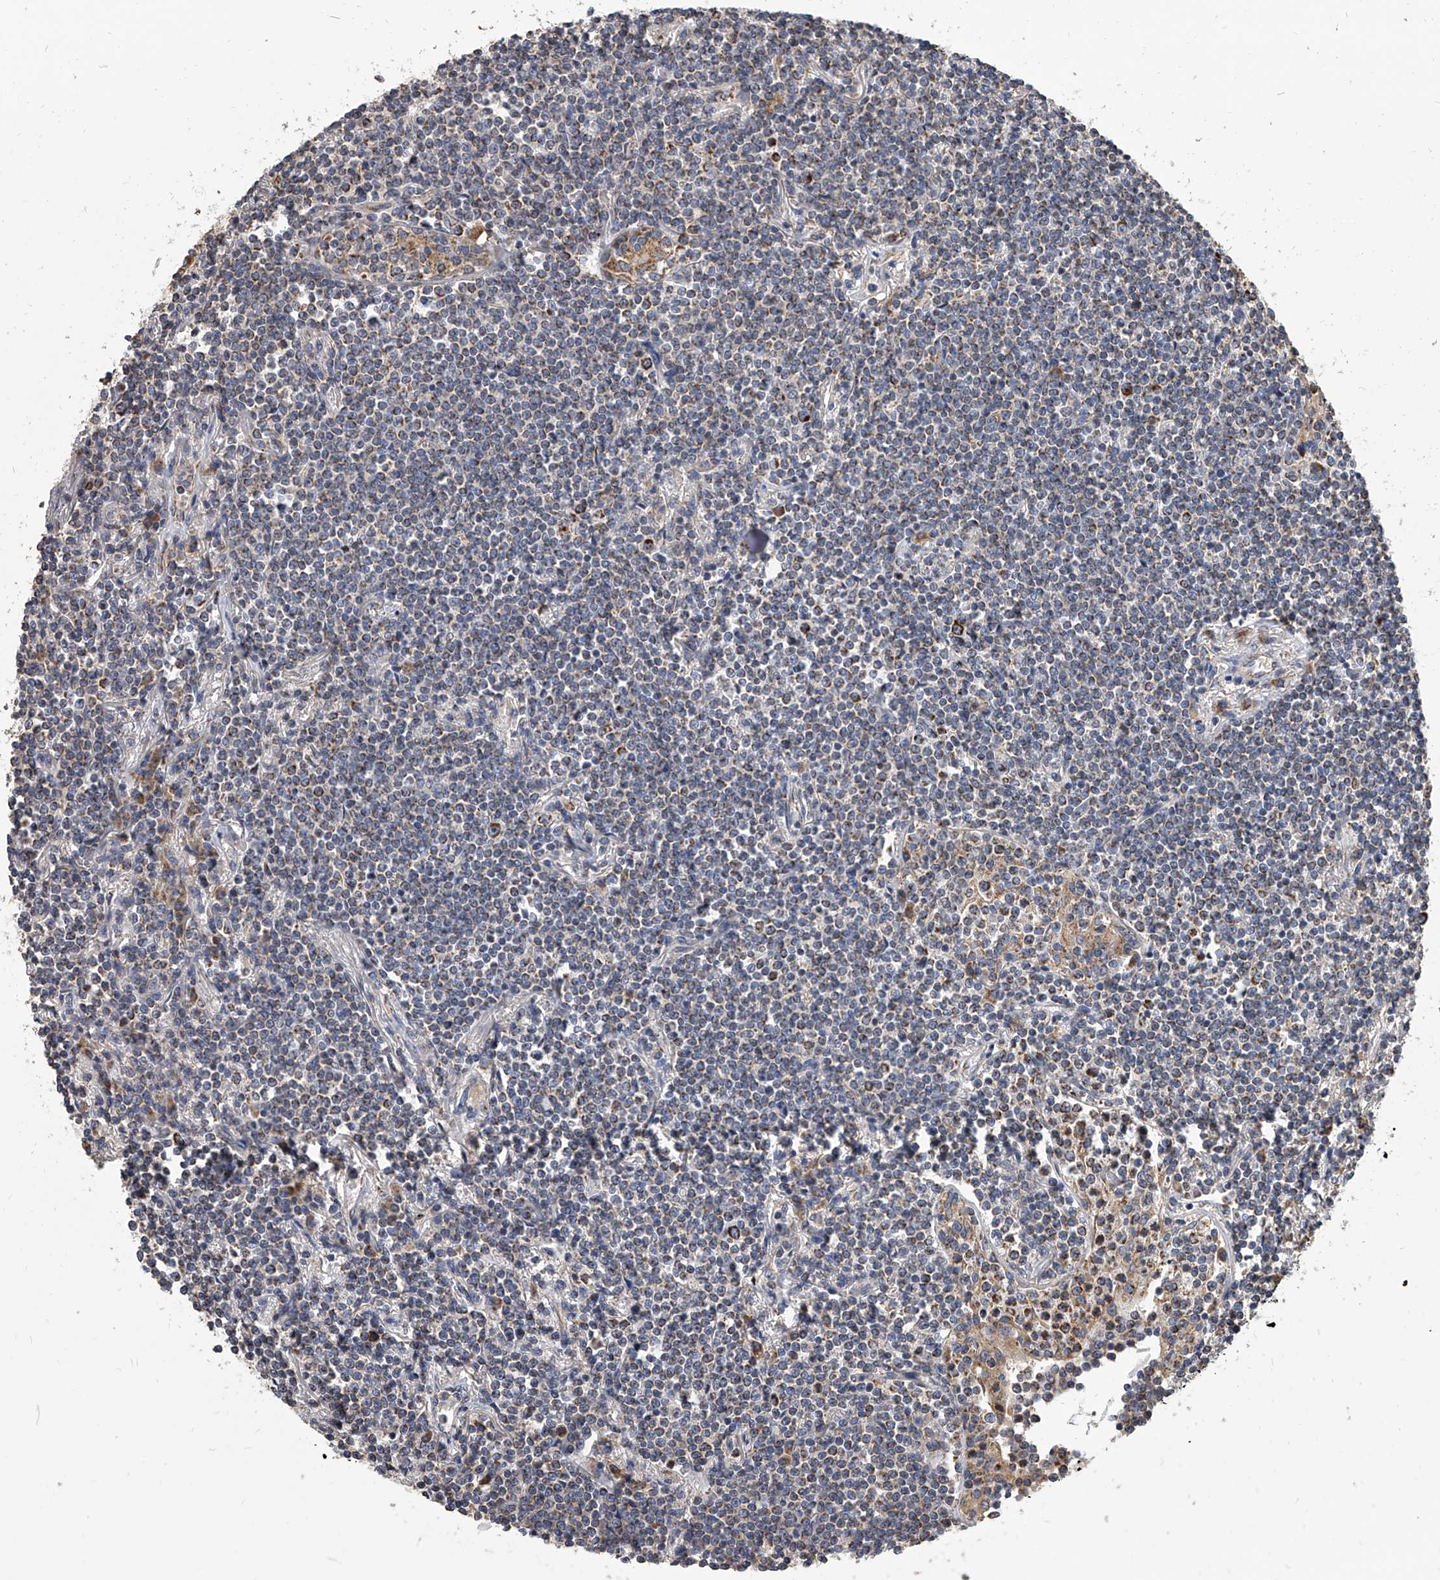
{"staining": {"intensity": "strong", "quantity": "<25%", "location": "cytoplasmic/membranous"}, "tissue": "lymphoma", "cell_type": "Tumor cells", "image_type": "cancer", "snomed": [{"axis": "morphology", "description": "Malignant lymphoma, non-Hodgkin's type, Low grade"}, {"axis": "topography", "description": "Lung"}], "caption": "Immunohistochemistry photomicrograph of neoplastic tissue: low-grade malignant lymphoma, non-Hodgkin's type stained using immunohistochemistry demonstrates medium levels of strong protein expression localized specifically in the cytoplasmic/membranous of tumor cells, appearing as a cytoplasmic/membranous brown color.", "gene": "MRPL28", "patient": {"sex": "female", "age": 71}}